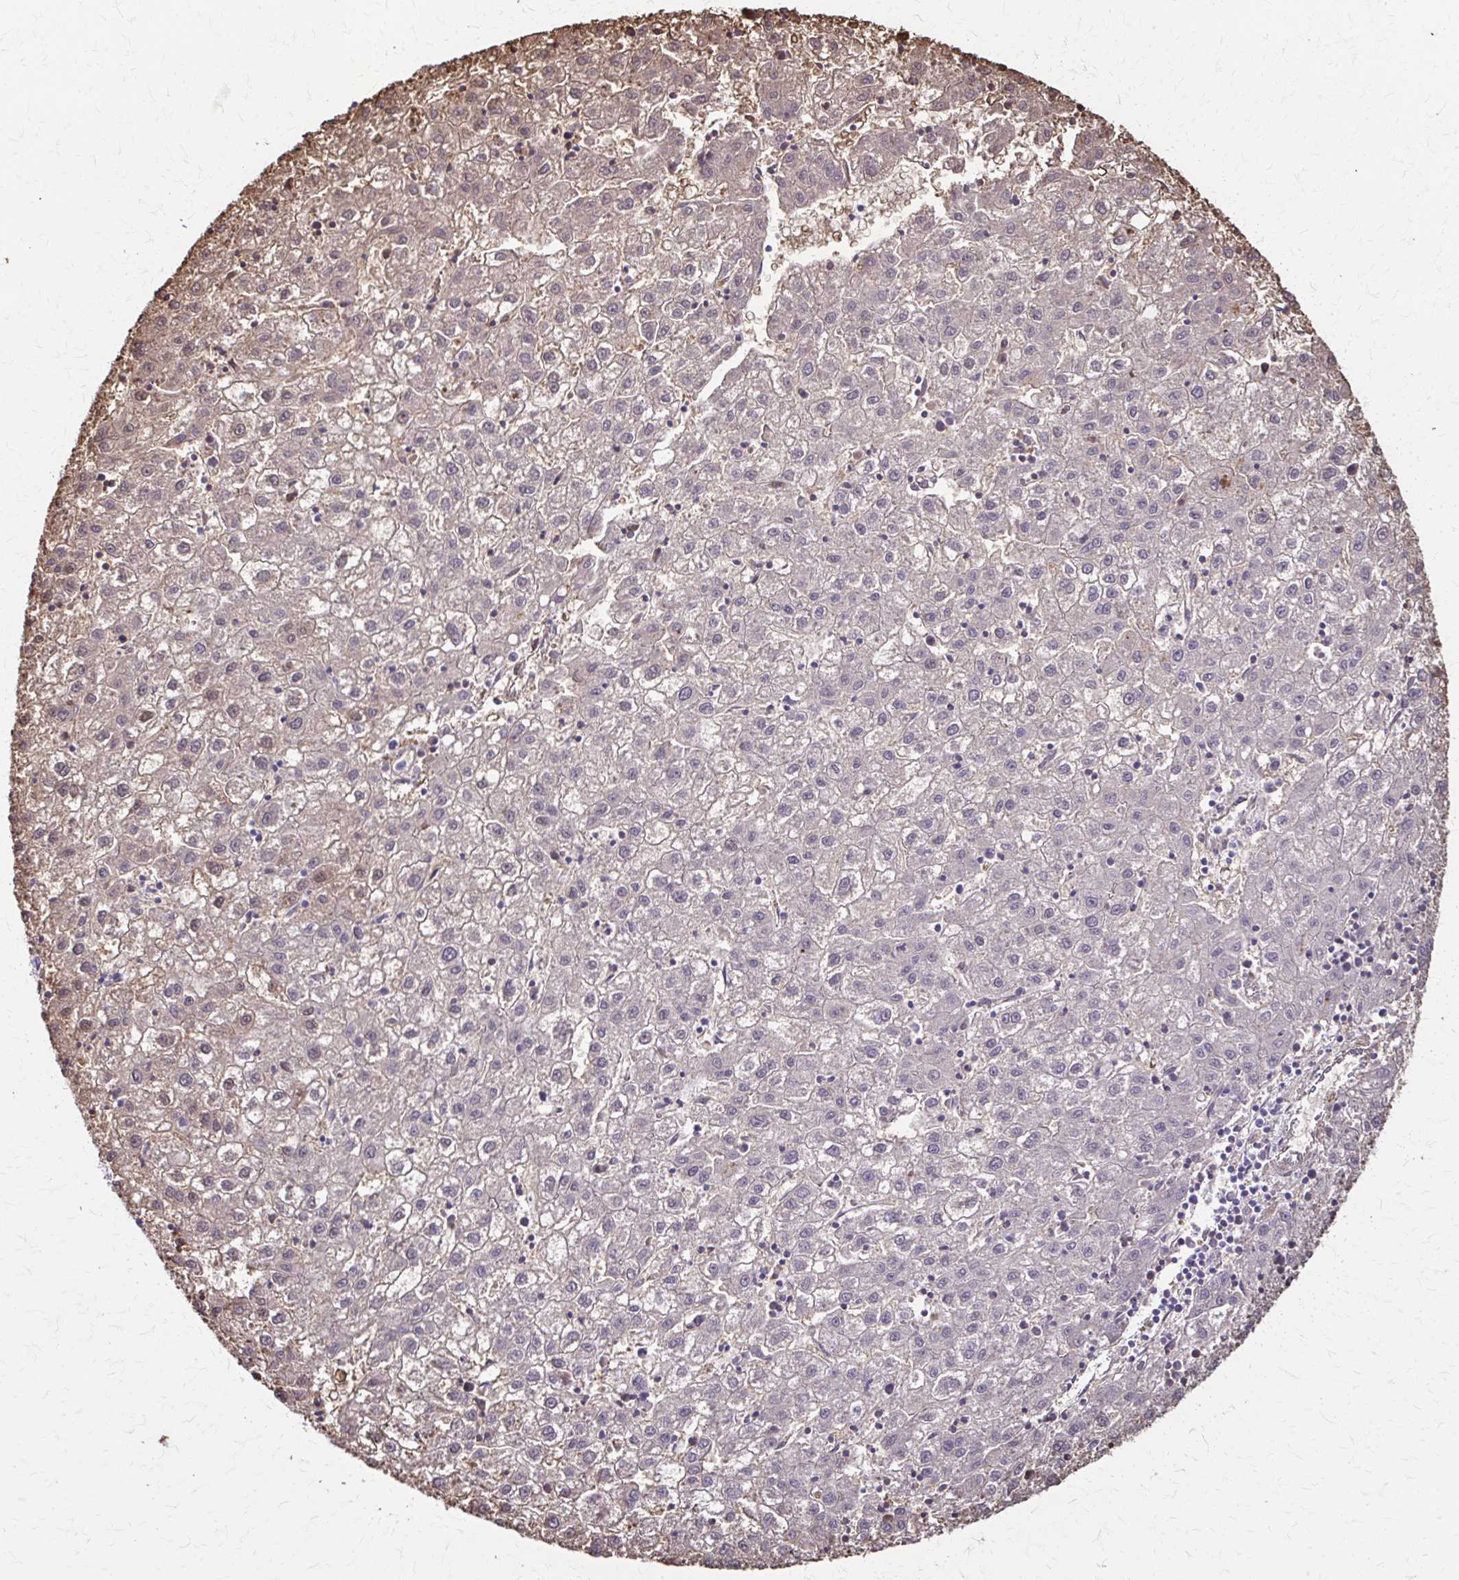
{"staining": {"intensity": "weak", "quantity": "25%-75%", "location": "cytoplasmic/membranous,nuclear"}, "tissue": "liver cancer", "cell_type": "Tumor cells", "image_type": "cancer", "snomed": [{"axis": "morphology", "description": "Carcinoma, Hepatocellular, NOS"}, {"axis": "topography", "description": "Liver"}], "caption": "The histopathology image exhibits immunohistochemical staining of liver cancer. There is weak cytoplasmic/membranous and nuclear expression is present in approximately 25%-75% of tumor cells. Using DAB (3,3'-diaminobenzidine) (brown) and hematoxylin (blue) stains, captured at high magnification using brightfield microscopy.", "gene": "DSP", "patient": {"sex": "male", "age": 72}}